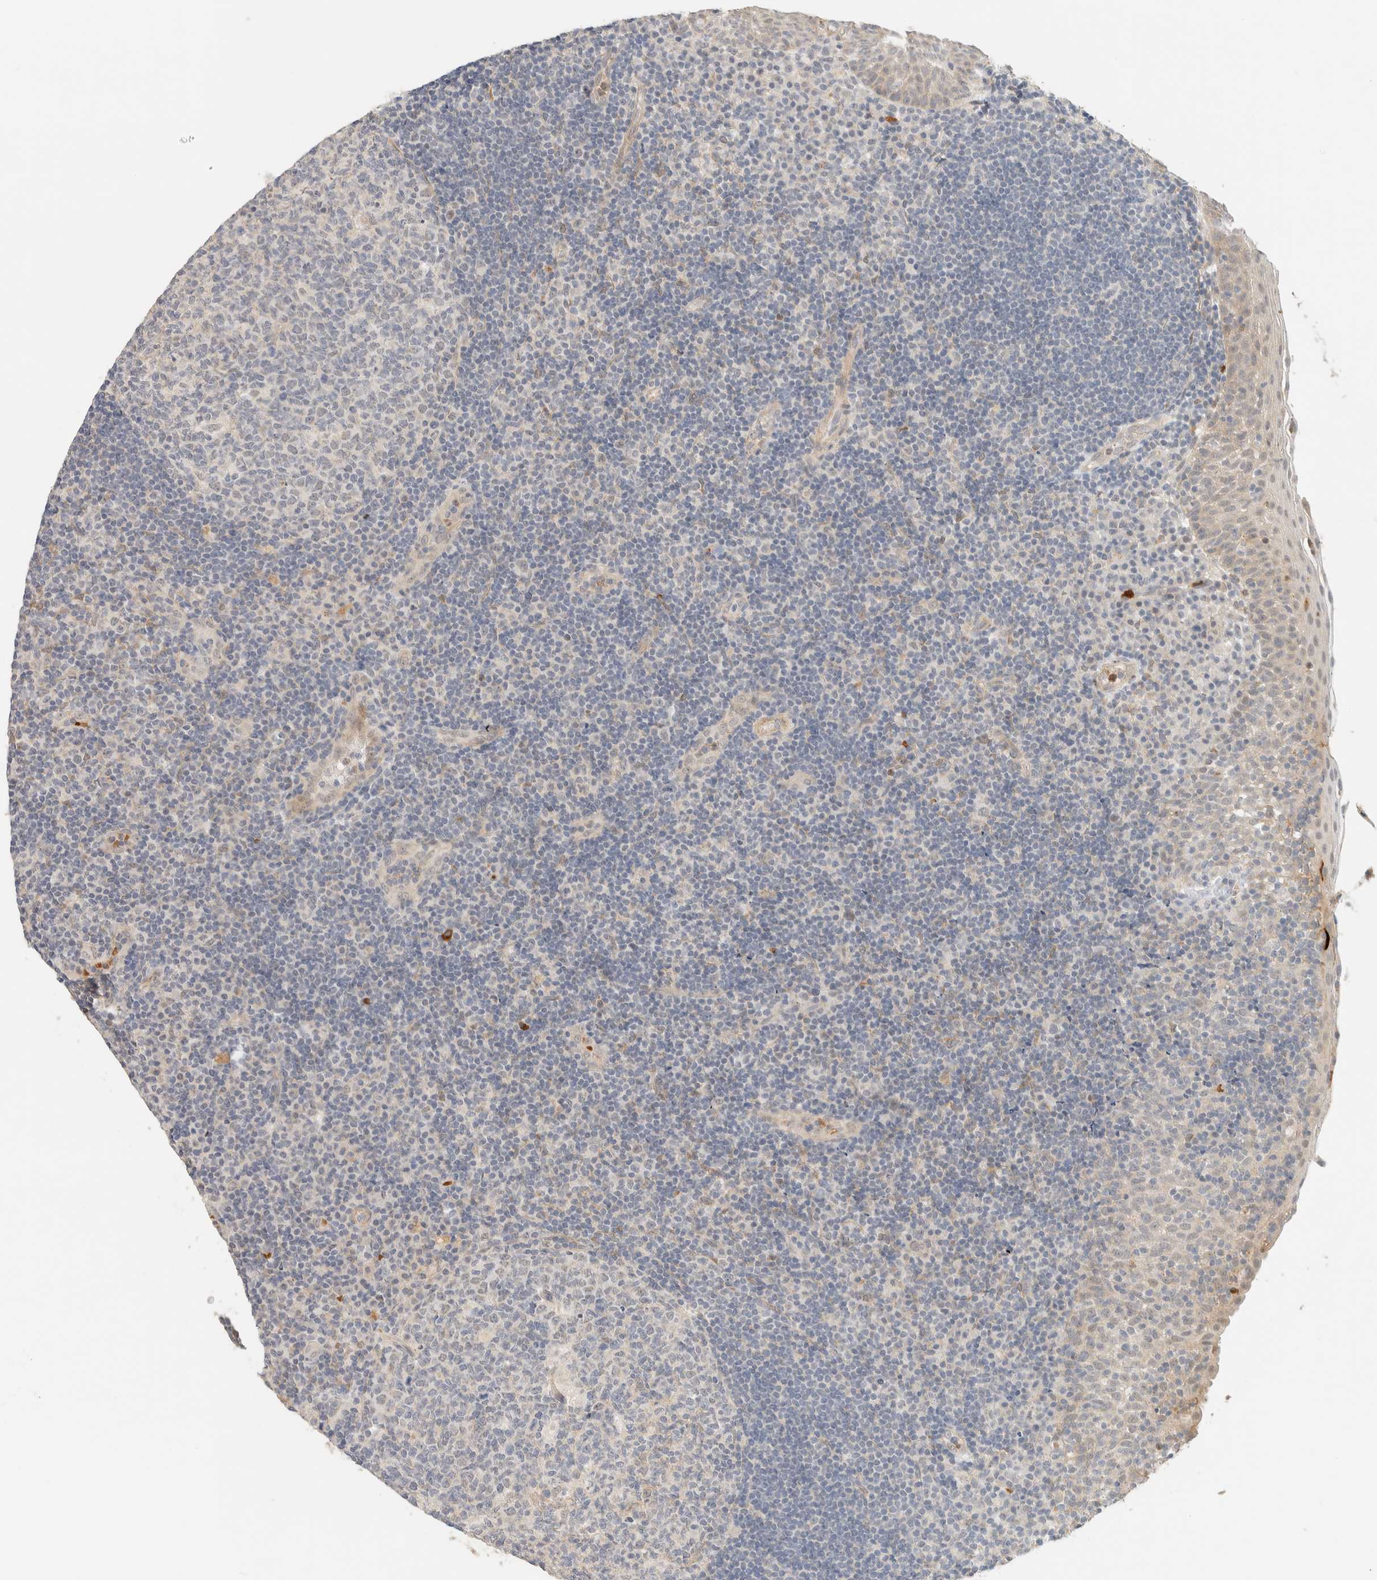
{"staining": {"intensity": "negative", "quantity": "none", "location": "none"}, "tissue": "tonsil", "cell_type": "Germinal center cells", "image_type": "normal", "snomed": [{"axis": "morphology", "description": "Normal tissue, NOS"}, {"axis": "topography", "description": "Tonsil"}], "caption": "Germinal center cells are negative for protein expression in normal human tonsil. (Immunohistochemistry, brightfield microscopy, high magnification).", "gene": "TNK1", "patient": {"sex": "female", "age": 40}}